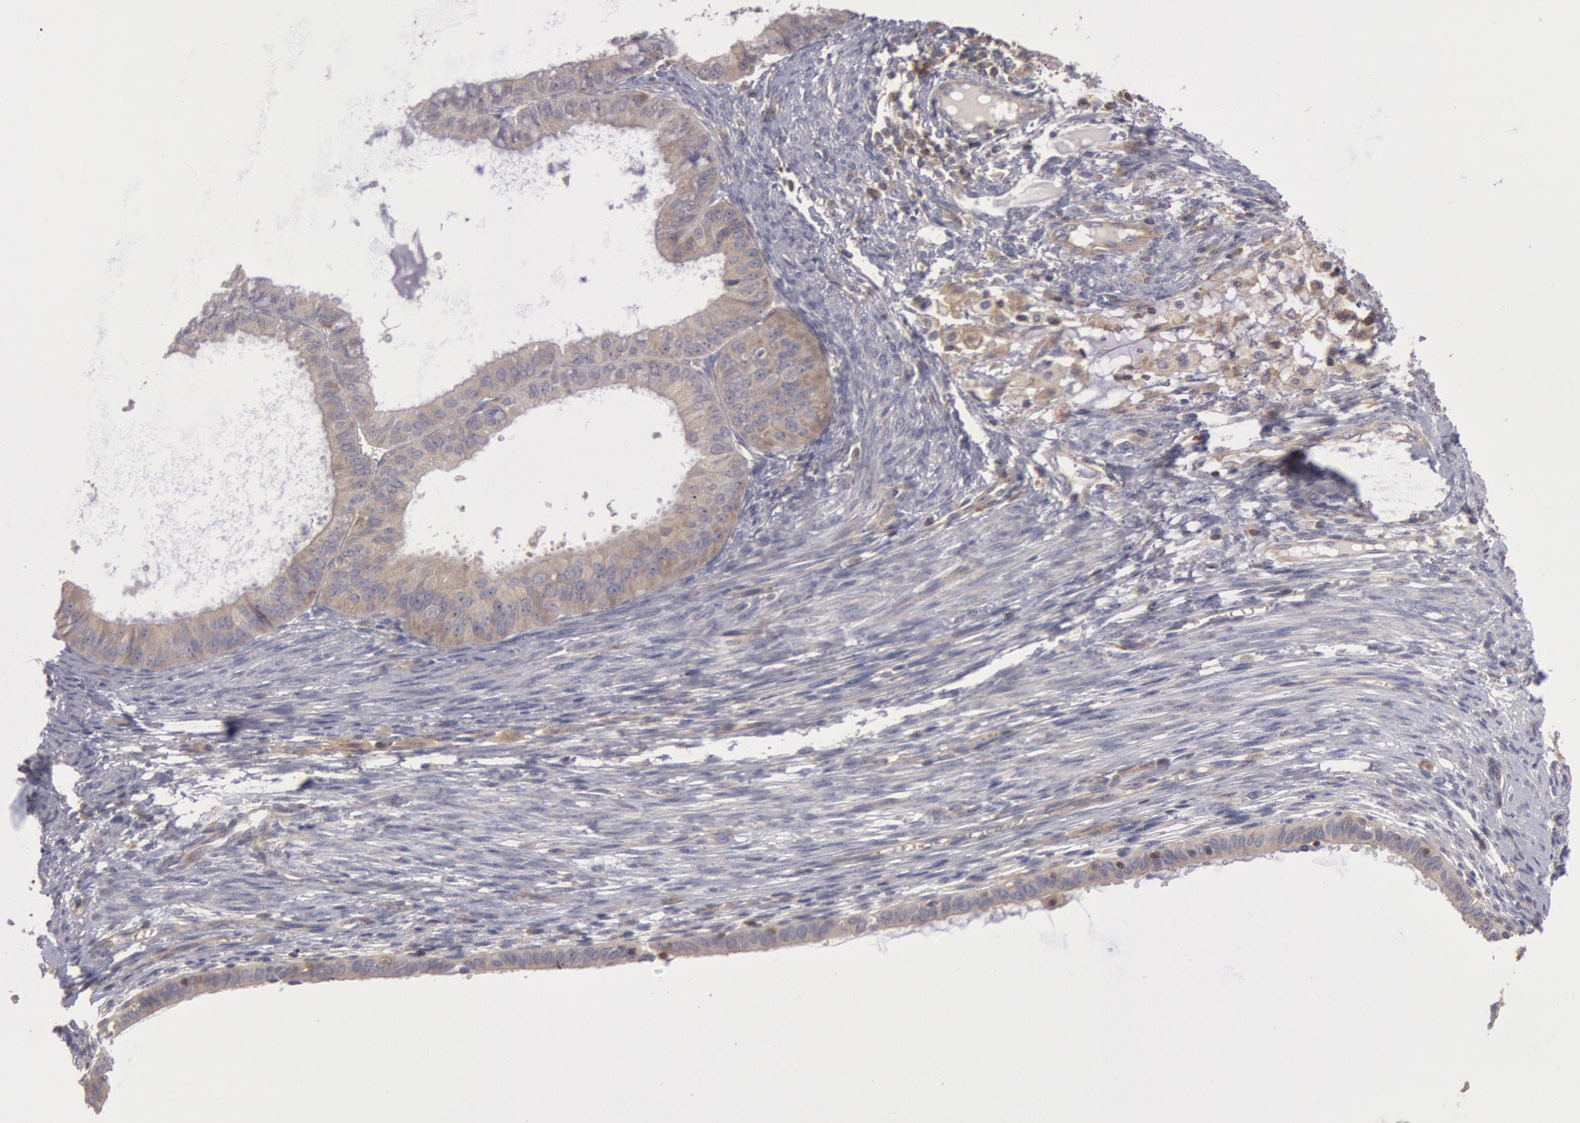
{"staining": {"intensity": "weak", "quantity": ">75%", "location": "cytoplasmic/membranous"}, "tissue": "endometrial cancer", "cell_type": "Tumor cells", "image_type": "cancer", "snomed": [{"axis": "morphology", "description": "Adenocarcinoma, NOS"}, {"axis": "topography", "description": "Endometrium"}], "caption": "Approximately >75% of tumor cells in human endometrial cancer (adenocarcinoma) exhibit weak cytoplasmic/membranous protein positivity as visualized by brown immunohistochemical staining.", "gene": "PIK3R1", "patient": {"sex": "female", "age": 76}}